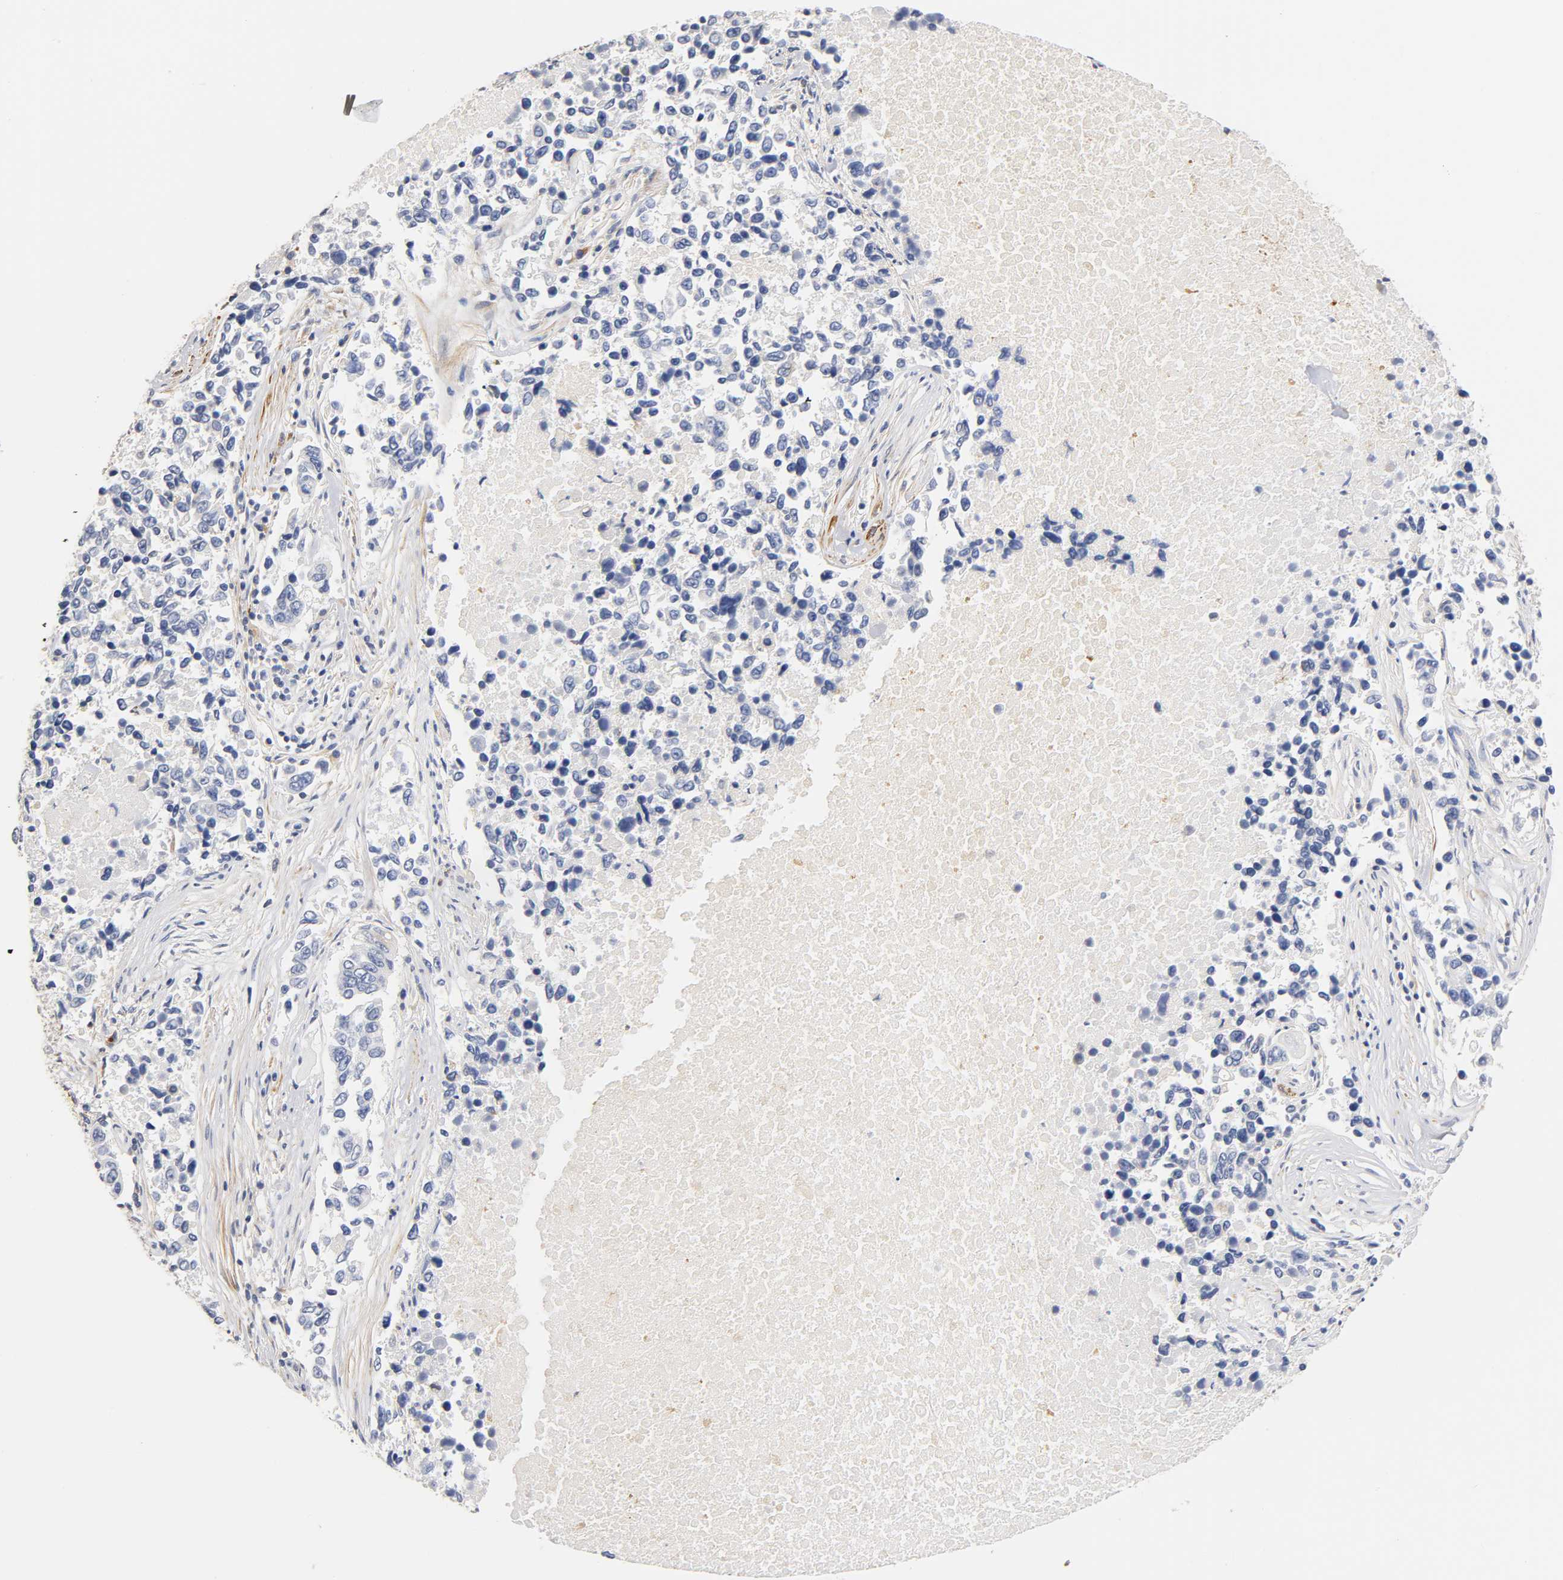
{"staining": {"intensity": "negative", "quantity": "none", "location": "none"}, "tissue": "lung cancer", "cell_type": "Tumor cells", "image_type": "cancer", "snomed": [{"axis": "morphology", "description": "Adenocarcinoma, NOS"}, {"axis": "topography", "description": "Lung"}], "caption": "Immunohistochemistry (IHC) of human lung adenocarcinoma reveals no expression in tumor cells.", "gene": "SEMA5A", "patient": {"sex": "male", "age": 84}}